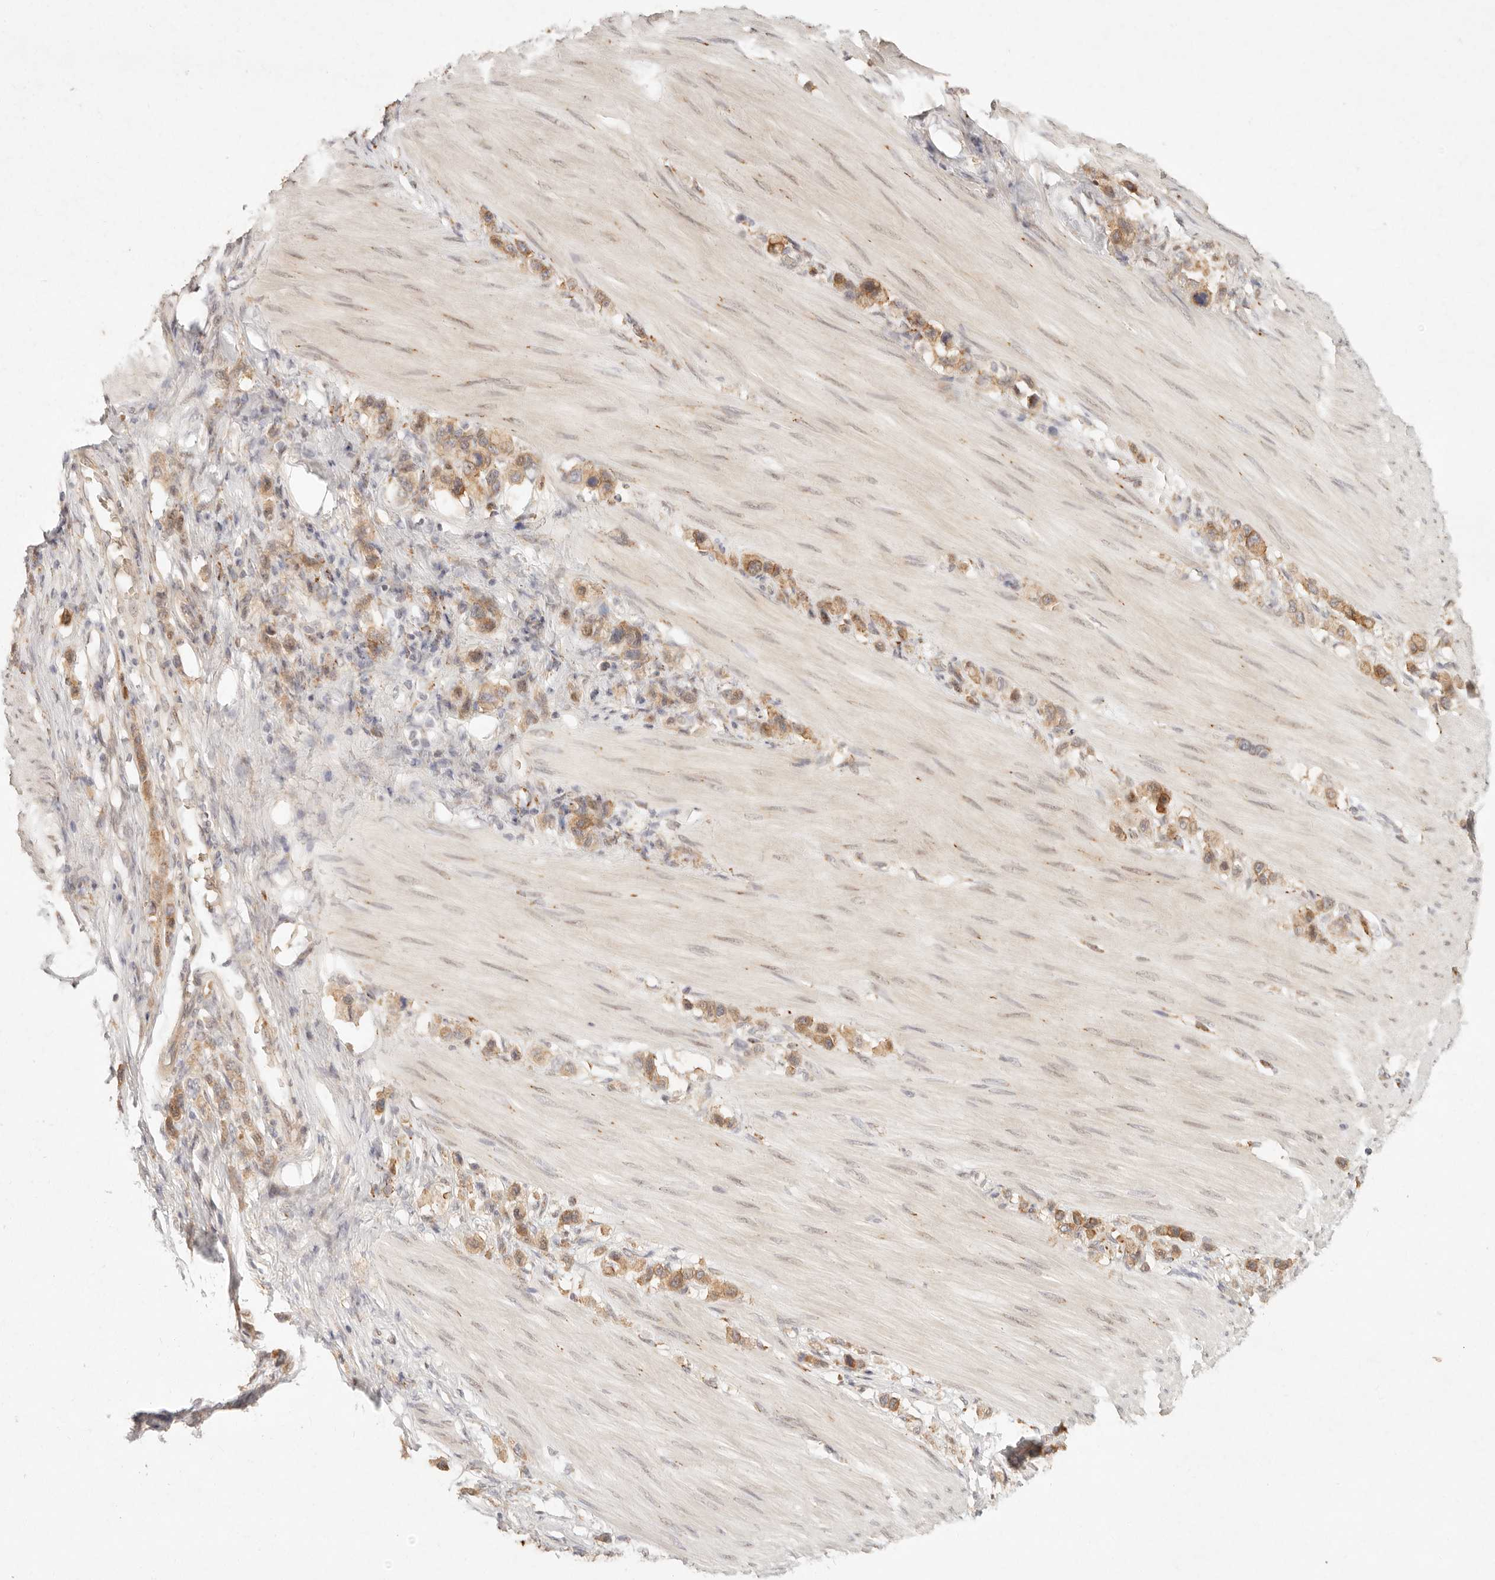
{"staining": {"intensity": "moderate", "quantity": ">75%", "location": "cytoplasmic/membranous"}, "tissue": "stomach cancer", "cell_type": "Tumor cells", "image_type": "cancer", "snomed": [{"axis": "morphology", "description": "Adenocarcinoma, NOS"}, {"axis": "topography", "description": "Stomach"}], "caption": "Human stomach cancer stained with a protein marker exhibits moderate staining in tumor cells.", "gene": "C1orf127", "patient": {"sex": "female", "age": 65}}